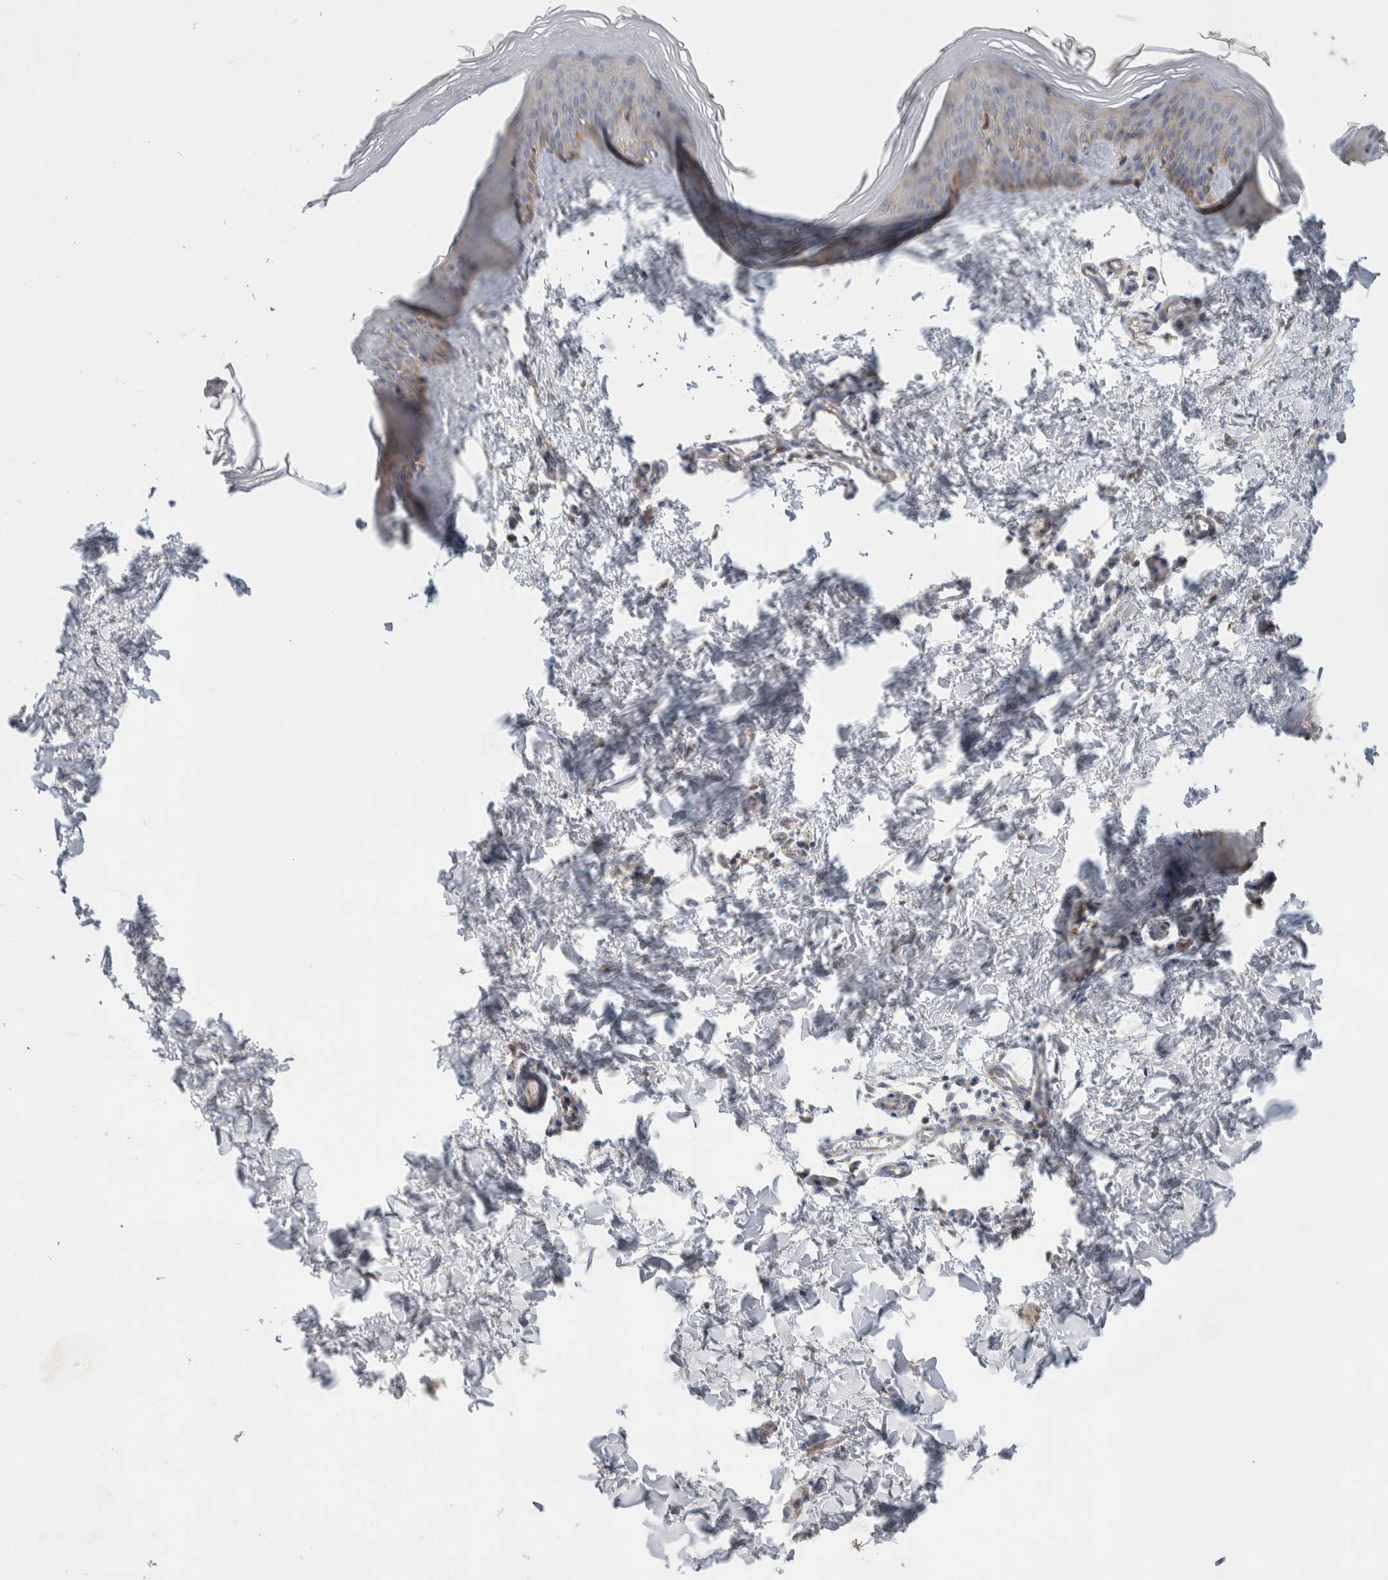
{"staining": {"intensity": "negative", "quantity": "none", "location": "none"}, "tissue": "skin", "cell_type": "Fibroblasts", "image_type": "normal", "snomed": [{"axis": "morphology", "description": "Normal tissue, NOS"}, {"axis": "topography", "description": "Skin"}], "caption": "An immunohistochemistry image of benign skin is shown. There is no staining in fibroblasts of skin.", "gene": "ADCY8", "patient": {"sex": "female", "age": 27}}